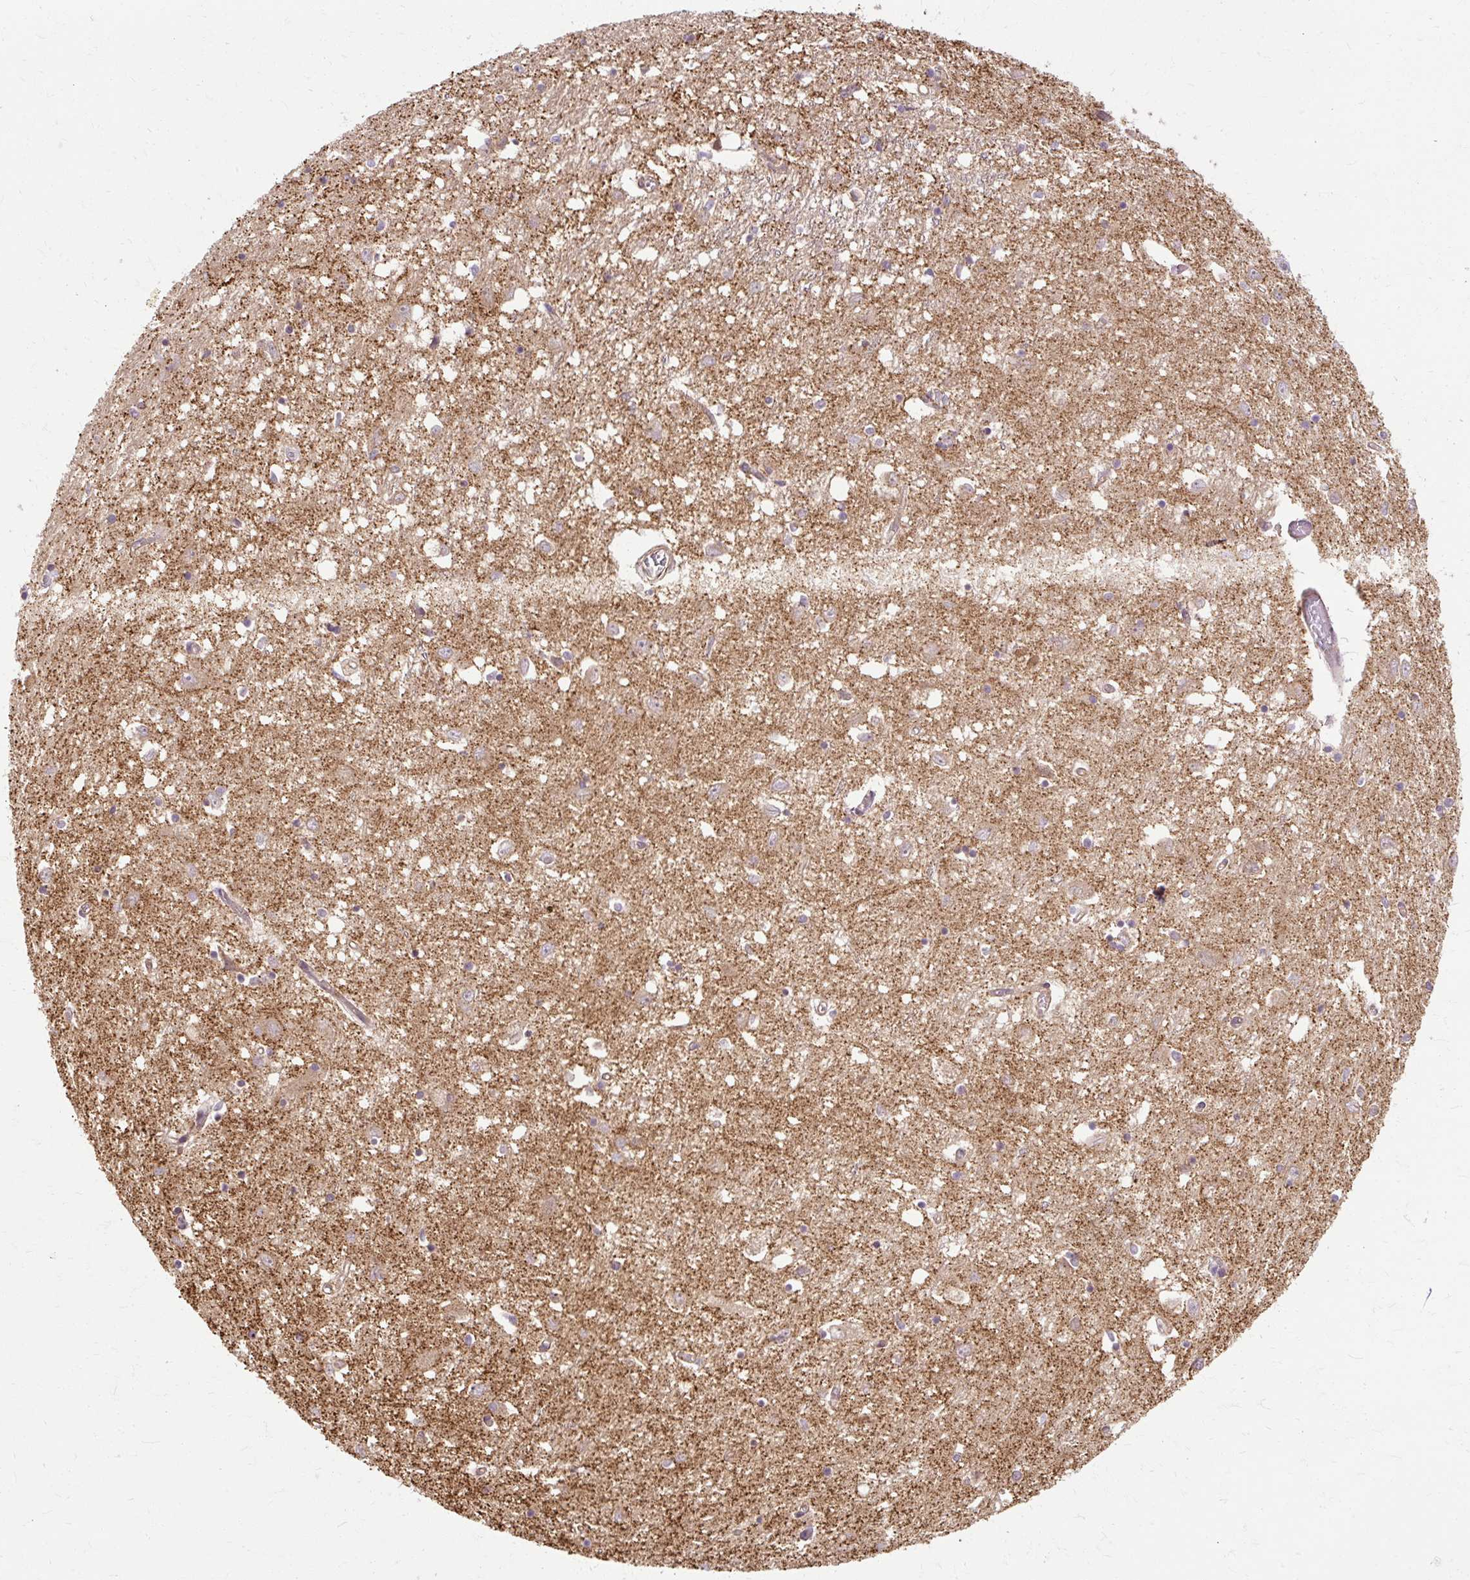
{"staining": {"intensity": "negative", "quantity": "none", "location": "none"}, "tissue": "caudate", "cell_type": "Glial cells", "image_type": "normal", "snomed": [{"axis": "morphology", "description": "Normal tissue, NOS"}, {"axis": "topography", "description": "Lateral ventricle wall"}], "caption": "Caudate was stained to show a protein in brown. There is no significant positivity in glial cells. Nuclei are stained in blue.", "gene": "FLRT1", "patient": {"sex": "male", "age": 70}}